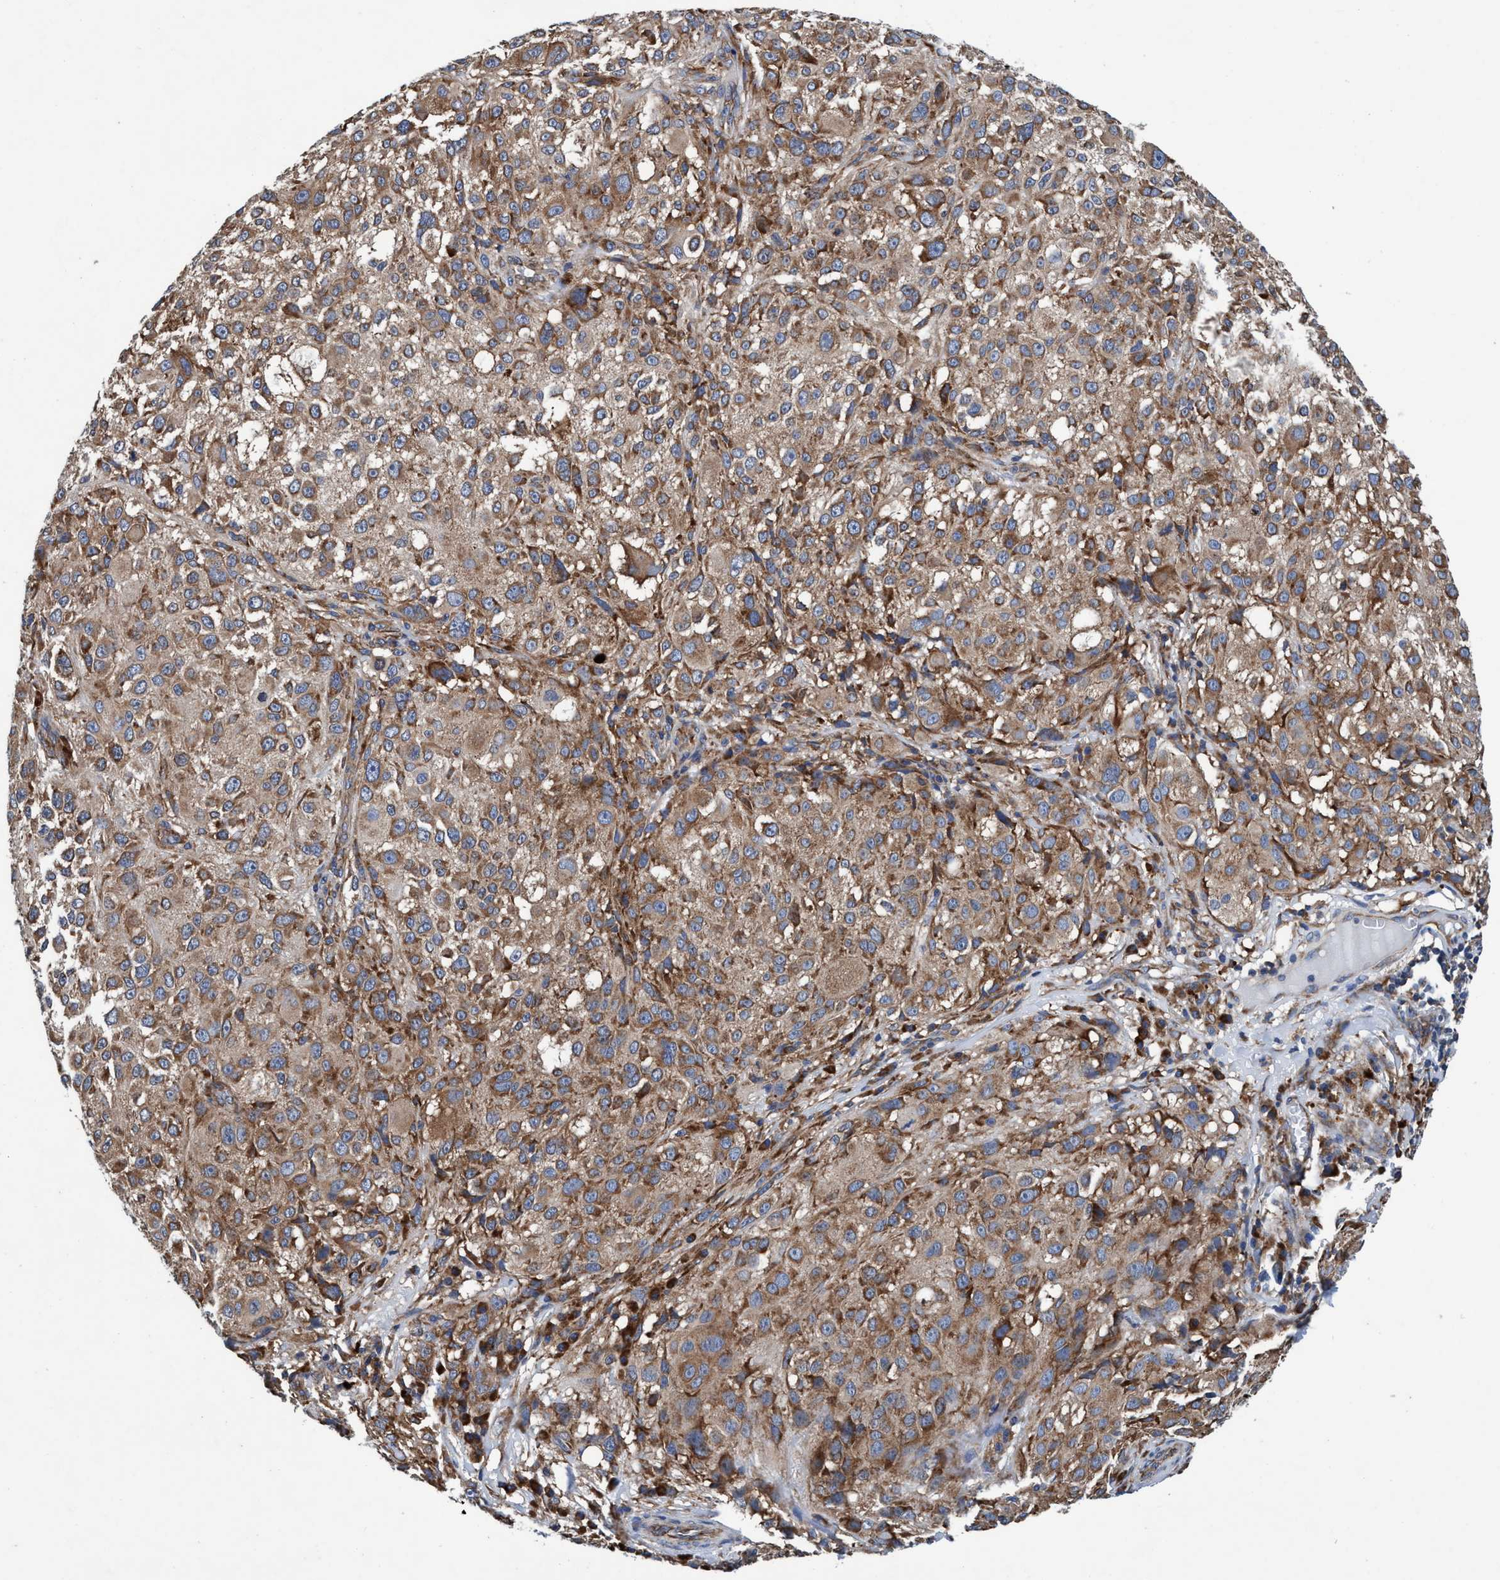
{"staining": {"intensity": "moderate", "quantity": ">75%", "location": "cytoplasmic/membranous"}, "tissue": "melanoma", "cell_type": "Tumor cells", "image_type": "cancer", "snomed": [{"axis": "morphology", "description": "Necrosis, NOS"}, {"axis": "morphology", "description": "Malignant melanoma, NOS"}, {"axis": "topography", "description": "Skin"}], "caption": "Melanoma stained with DAB immunohistochemistry displays medium levels of moderate cytoplasmic/membranous expression in about >75% of tumor cells.", "gene": "ENDOG", "patient": {"sex": "female", "age": 87}}